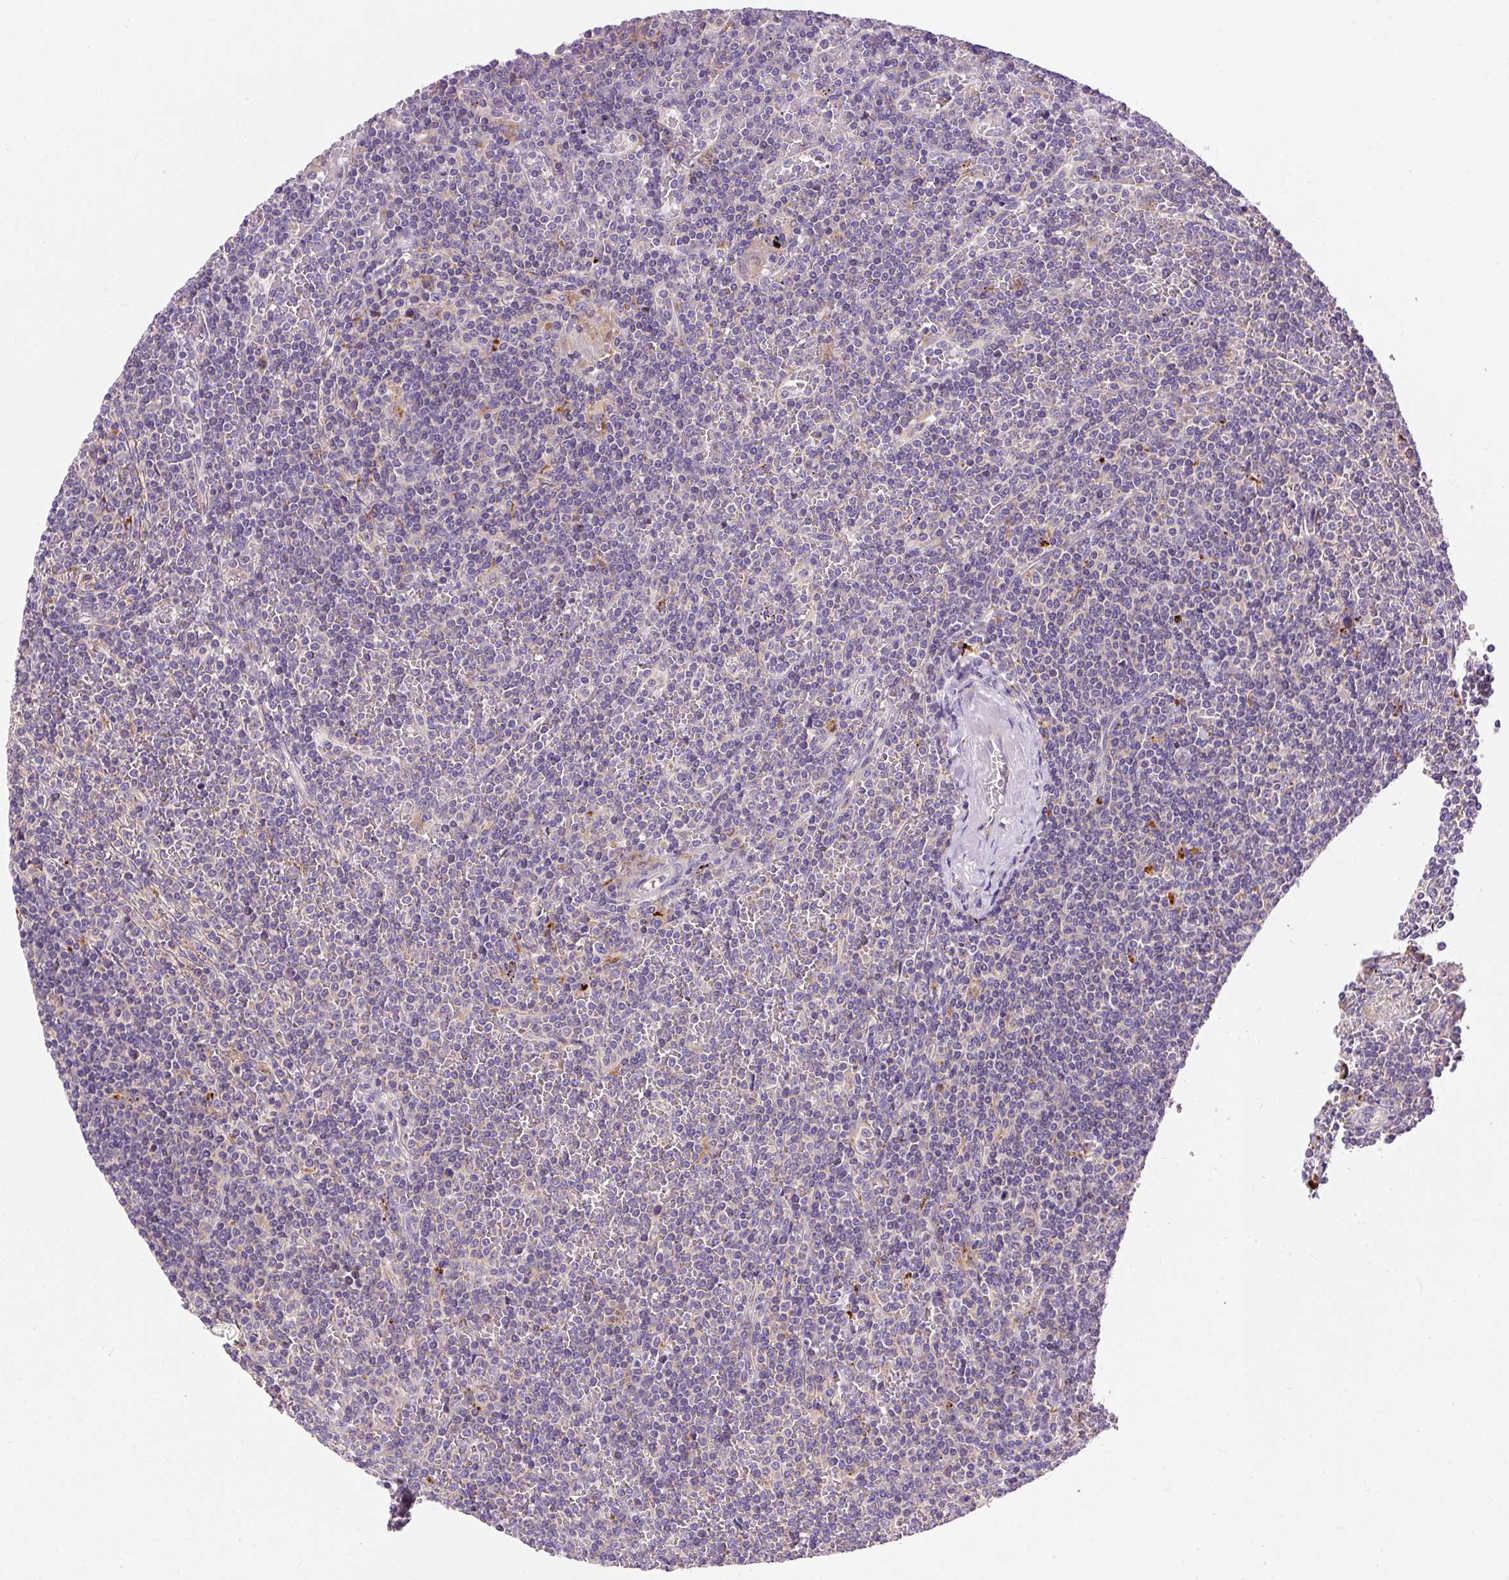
{"staining": {"intensity": "negative", "quantity": "none", "location": "none"}, "tissue": "lymphoma", "cell_type": "Tumor cells", "image_type": "cancer", "snomed": [{"axis": "morphology", "description": "Malignant lymphoma, non-Hodgkin's type, Low grade"}, {"axis": "topography", "description": "Spleen"}], "caption": "Immunohistochemical staining of human lymphoma demonstrates no significant positivity in tumor cells. The staining is performed using DAB brown chromogen with nuclei counter-stained in using hematoxylin.", "gene": "OR4K15", "patient": {"sex": "female", "age": 19}}